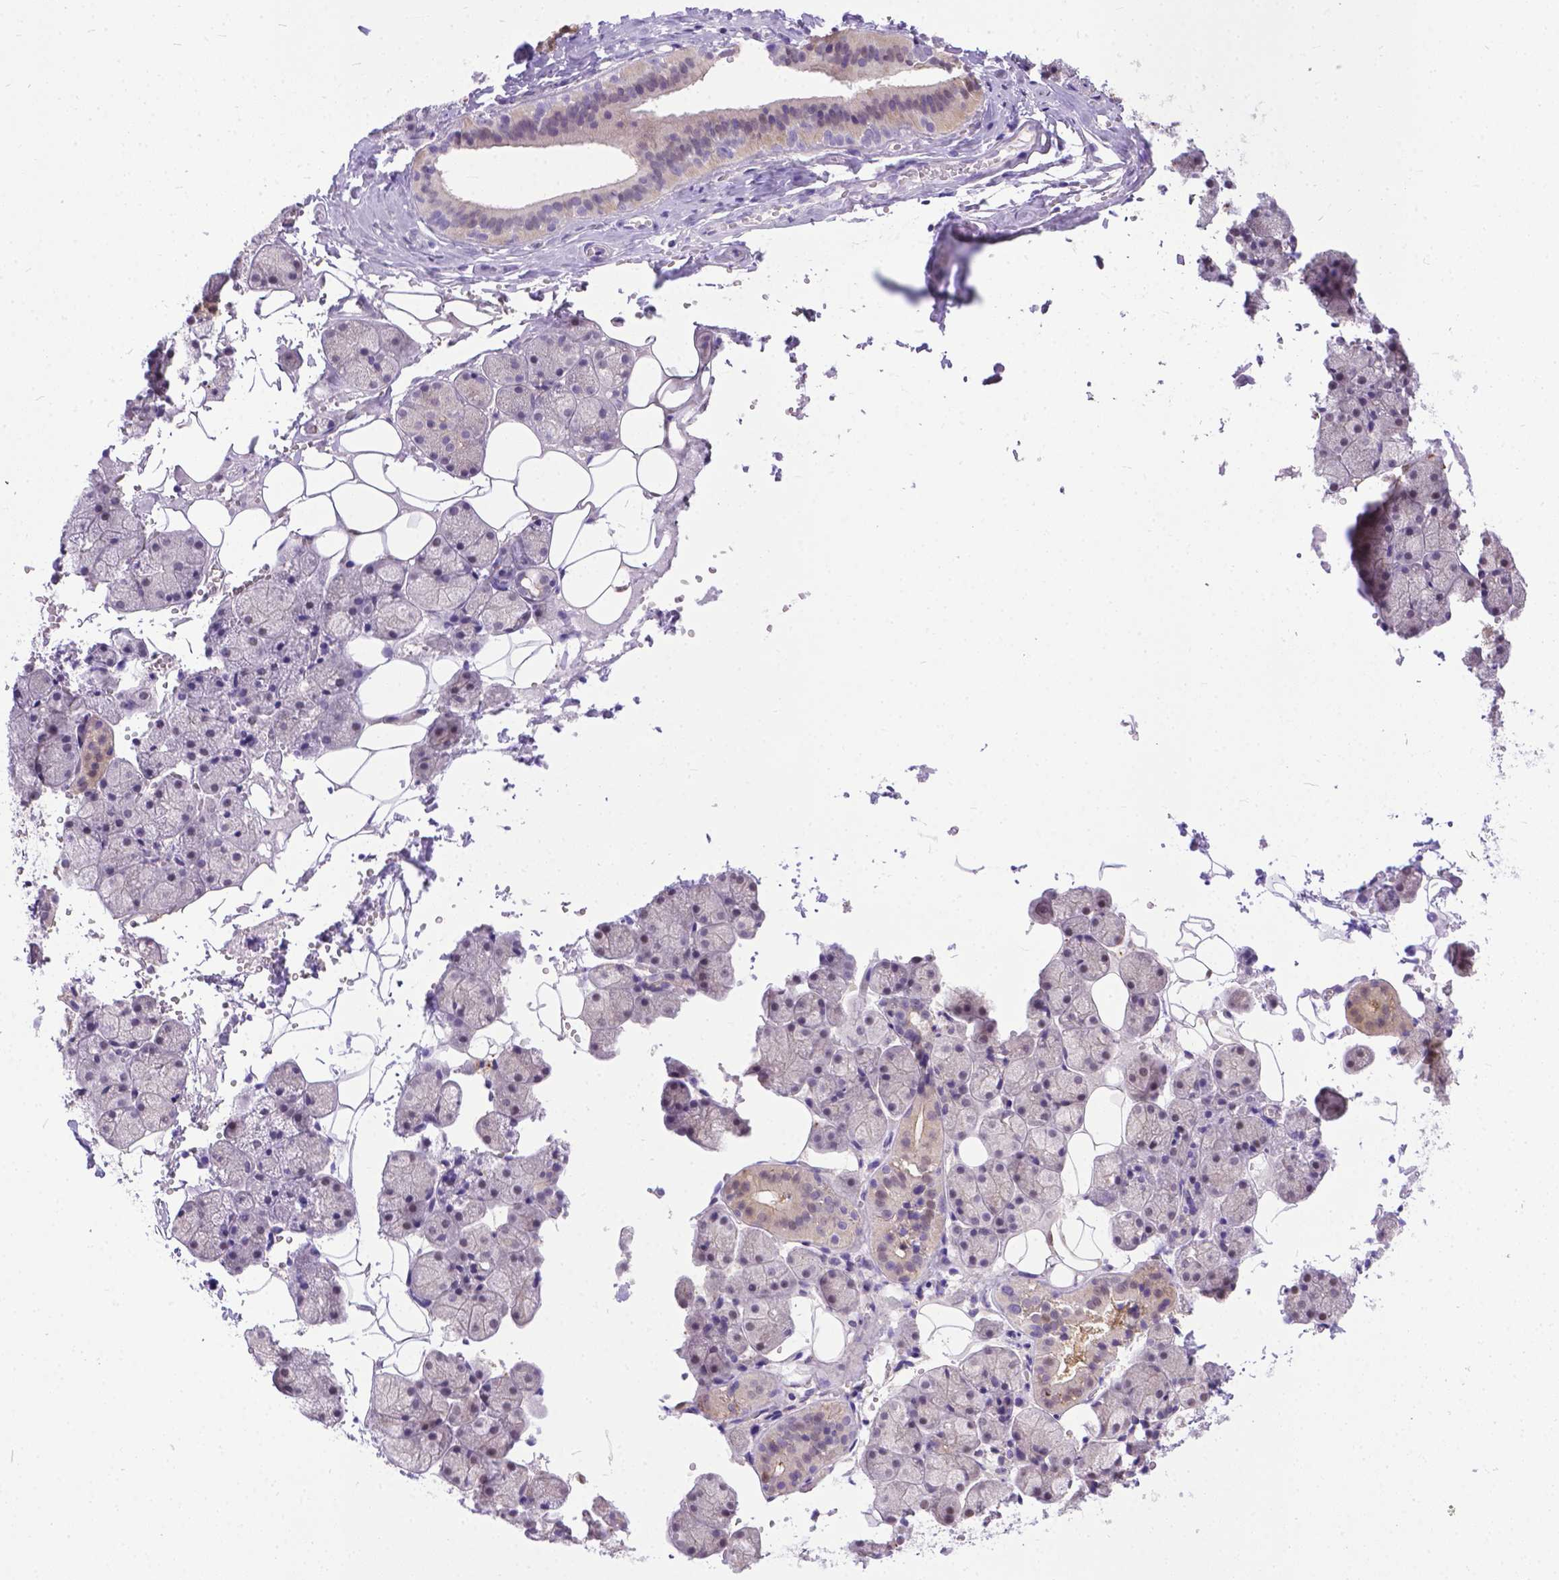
{"staining": {"intensity": "weak", "quantity": "<25%", "location": "cytoplasmic/membranous"}, "tissue": "salivary gland", "cell_type": "Glandular cells", "image_type": "normal", "snomed": [{"axis": "morphology", "description": "Normal tissue, NOS"}, {"axis": "topography", "description": "Salivary gland"}], "caption": "Micrograph shows no protein positivity in glandular cells of unremarkable salivary gland. (DAB (3,3'-diaminobenzidine) immunohistochemistry with hematoxylin counter stain).", "gene": "TTLL6", "patient": {"sex": "male", "age": 38}}